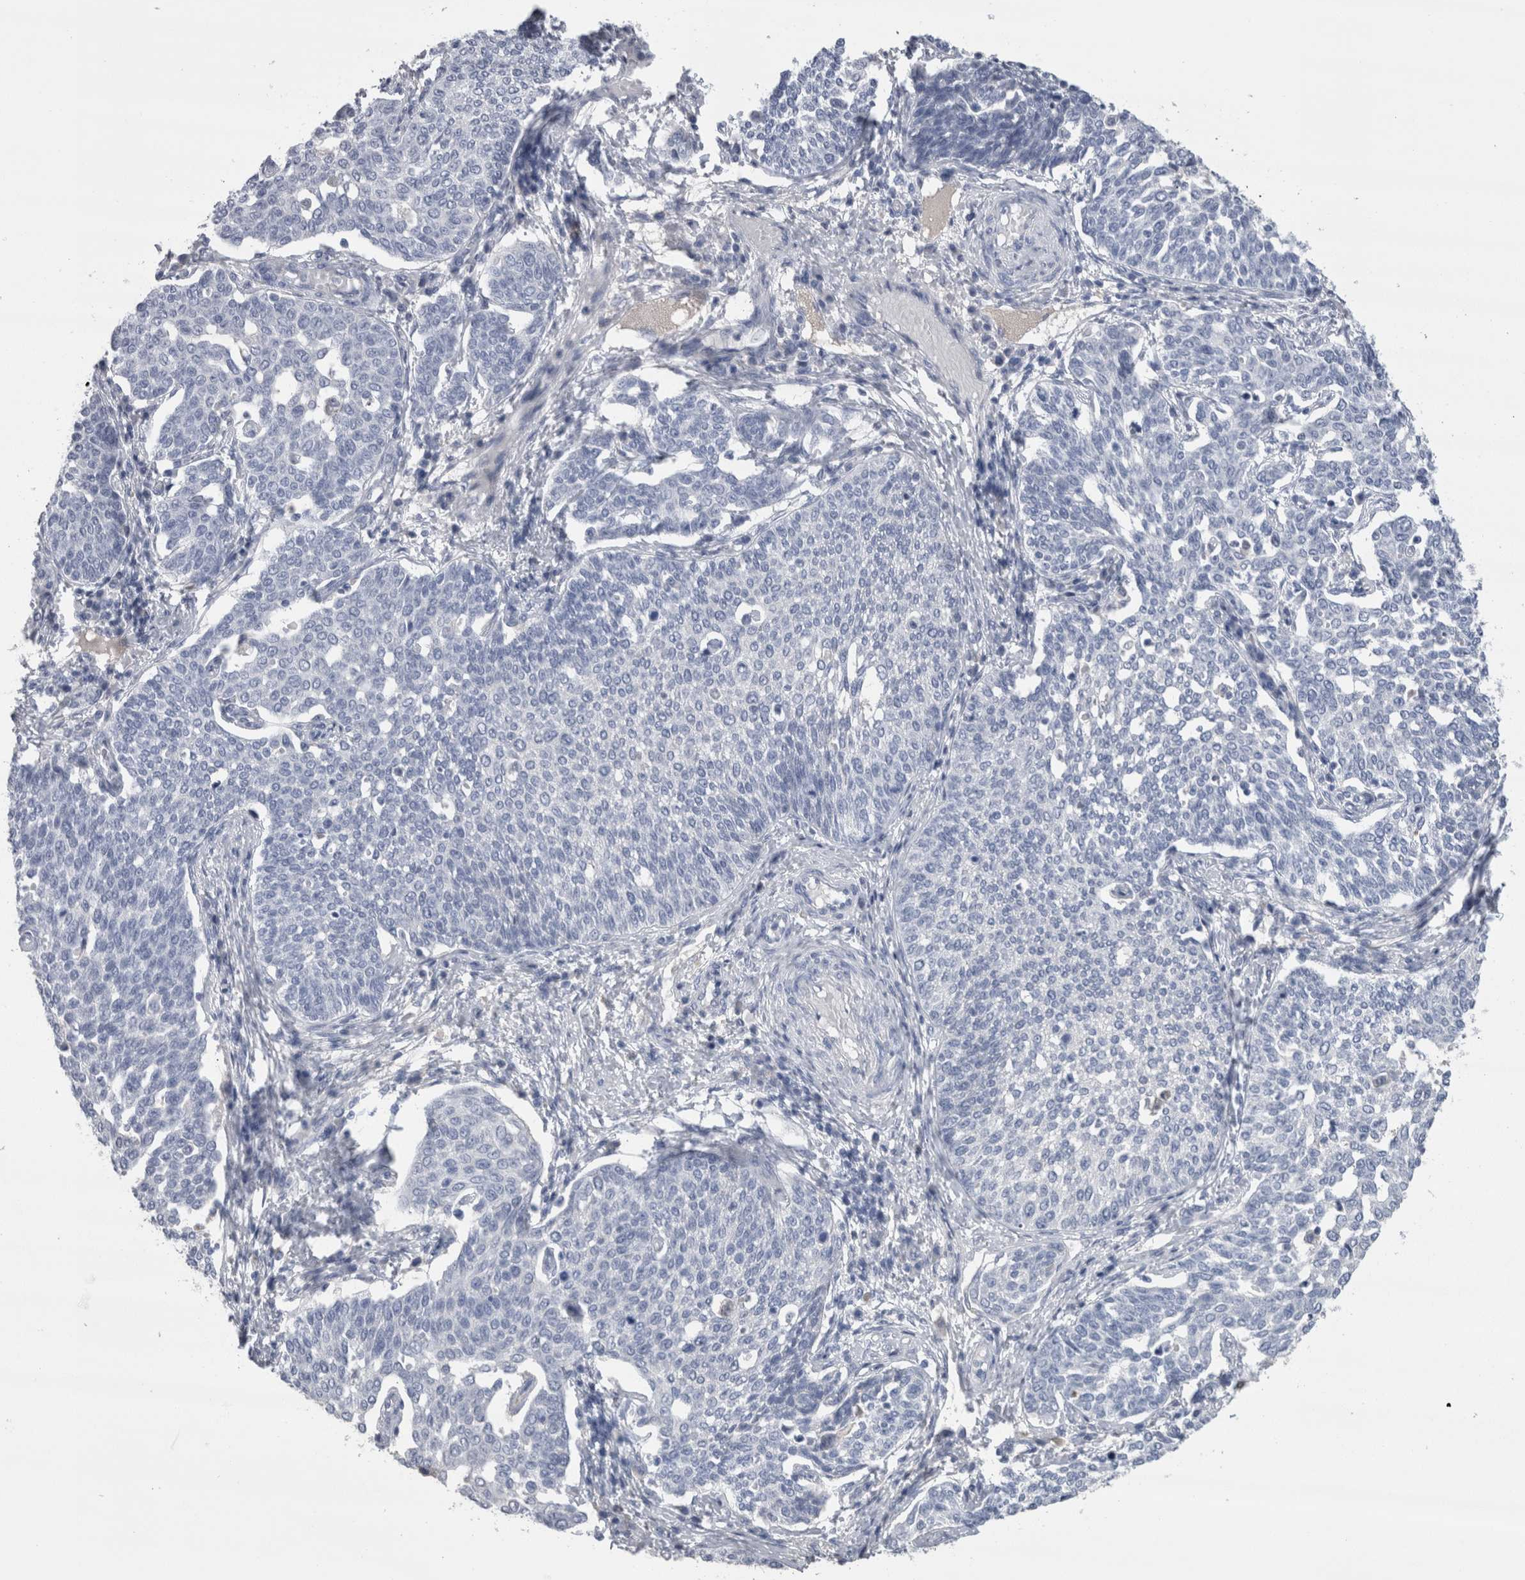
{"staining": {"intensity": "negative", "quantity": "none", "location": "none"}, "tissue": "cervical cancer", "cell_type": "Tumor cells", "image_type": "cancer", "snomed": [{"axis": "morphology", "description": "Squamous cell carcinoma, NOS"}, {"axis": "topography", "description": "Cervix"}], "caption": "This is an immunohistochemistry histopathology image of human cervical cancer. There is no staining in tumor cells.", "gene": "REG1A", "patient": {"sex": "female", "age": 34}}